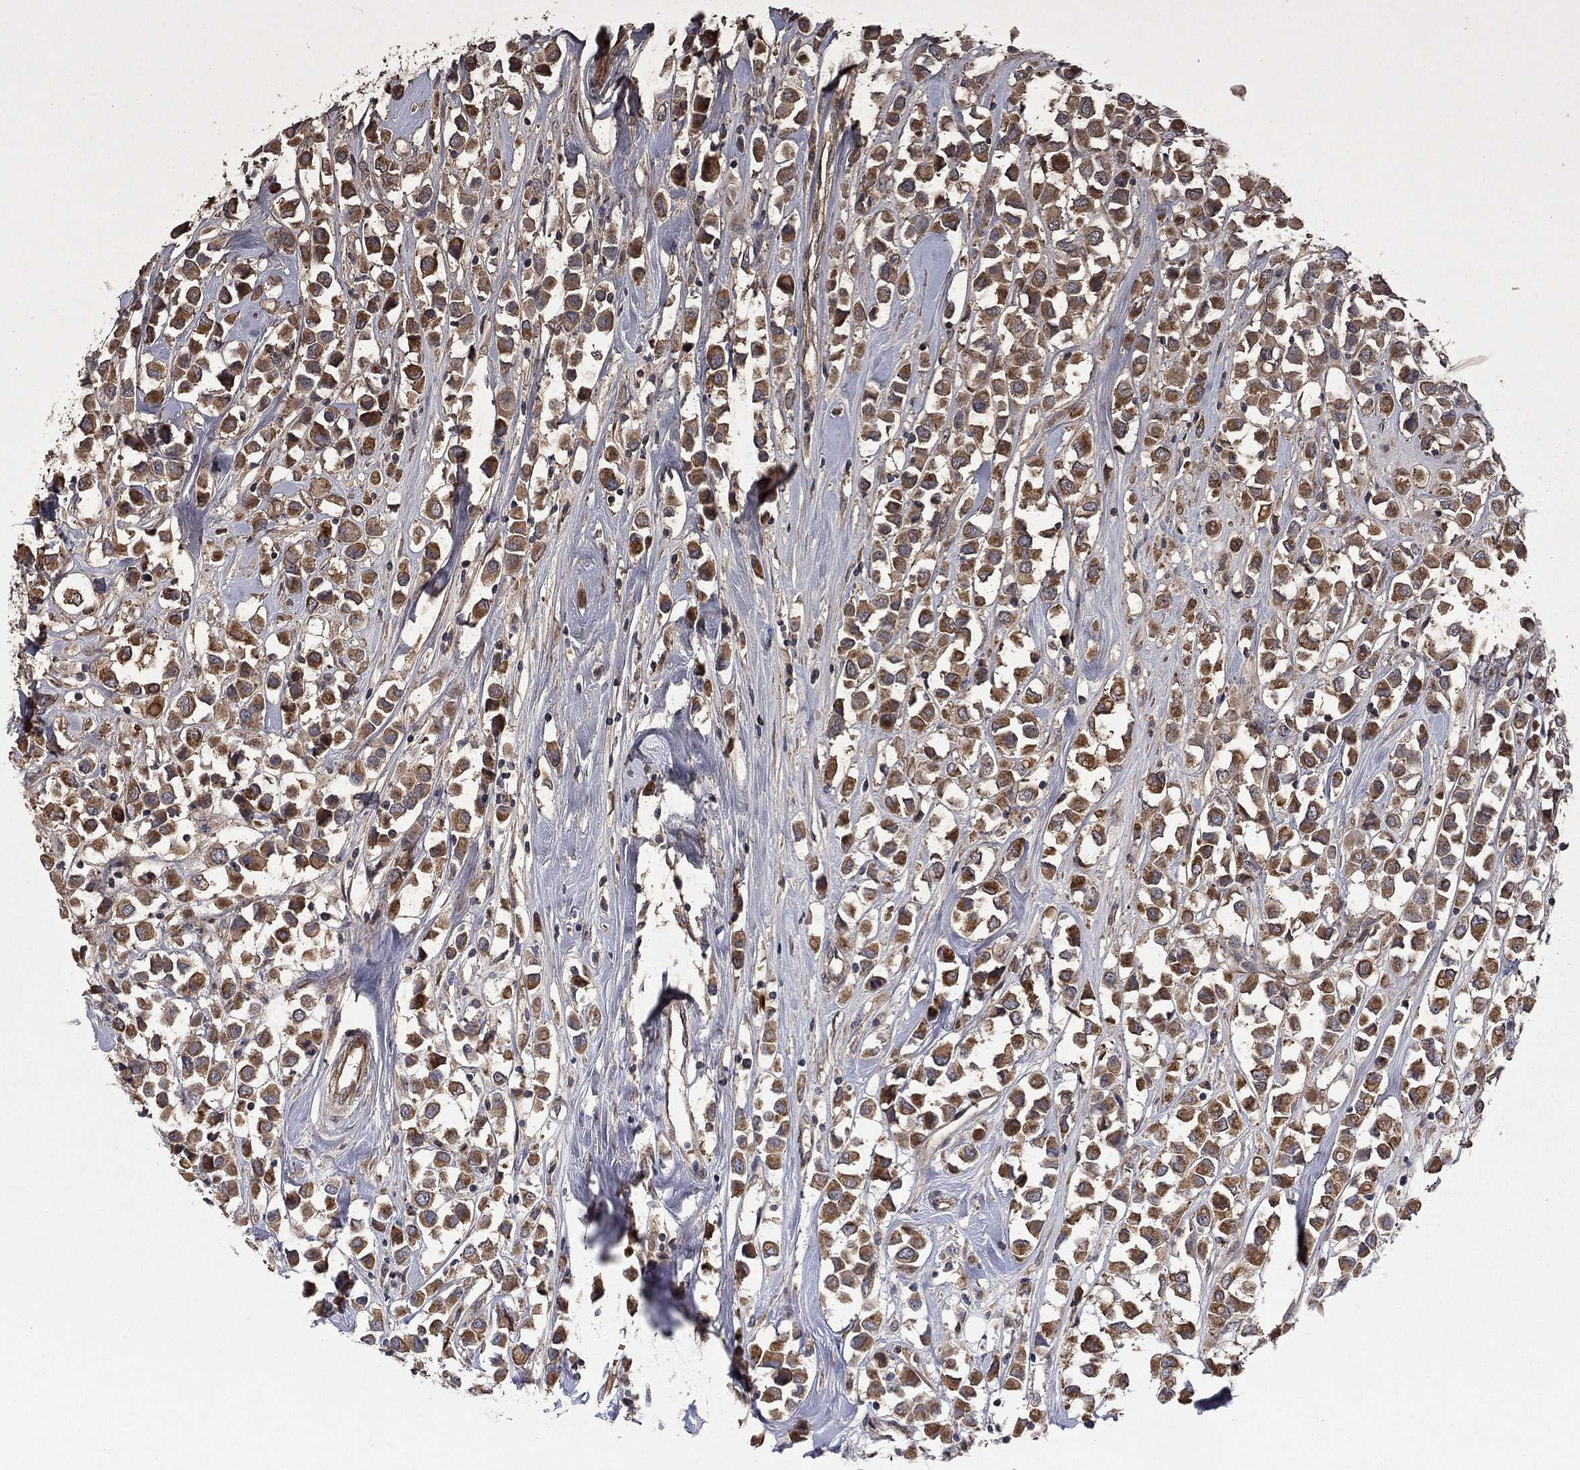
{"staining": {"intensity": "strong", "quantity": ">75%", "location": "cytoplasmic/membranous"}, "tissue": "breast cancer", "cell_type": "Tumor cells", "image_type": "cancer", "snomed": [{"axis": "morphology", "description": "Duct carcinoma"}, {"axis": "topography", "description": "Breast"}], "caption": "A high amount of strong cytoplasmic/membranous positivity is appreciated in approximately >75% of tumor cells in breast cancer tissue.", "gene": "BCL11A", "patient": {"sex": "female", "age": 61}}